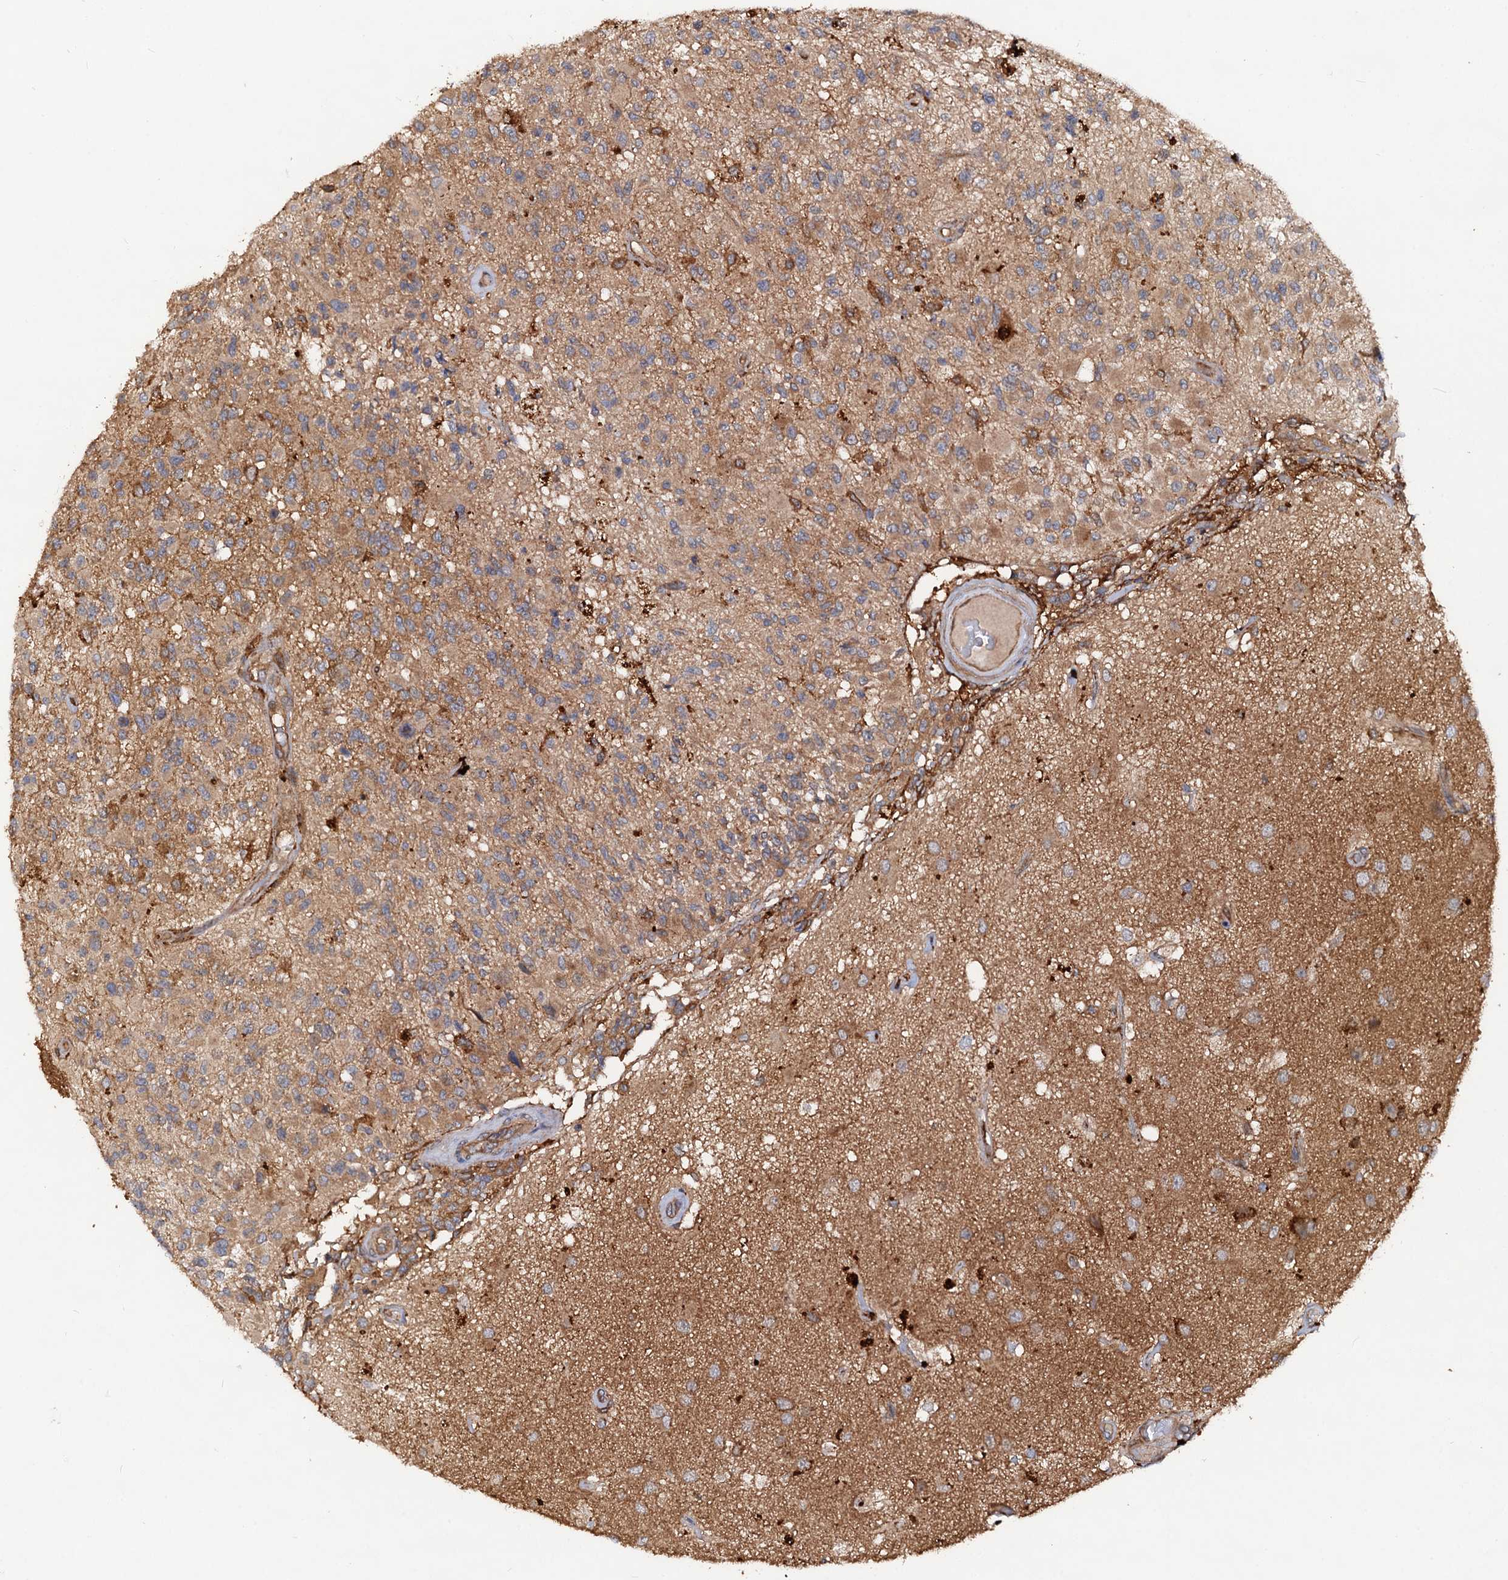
{"staining": {"intensity": "moderate", "quantity": "25%-75%", "location": "cytoplasmic/membranous"}, "tissue": "glioma", "cell_type": "Tumor cells", "image_type": "cancer", "snomed": [{"axis": "morphology", "description": "Glioma, malignant, High grade"}, {"axis": "morphology", "description": "Glioblastoma, NOS"}, {"axis": "topography", "description": "Brain"}], "caption": "The image exhibits staining of glioblastoma, revealing moderate cytoplasmic/membranous protein positivity (brown color) within tumor cells. (DAB (3,3'-diaminobenzidine) = brown stain, brightfield microscopy at high magnification).", "gene": "VPS29", "patient": {"sex": "male", "age": 60}}